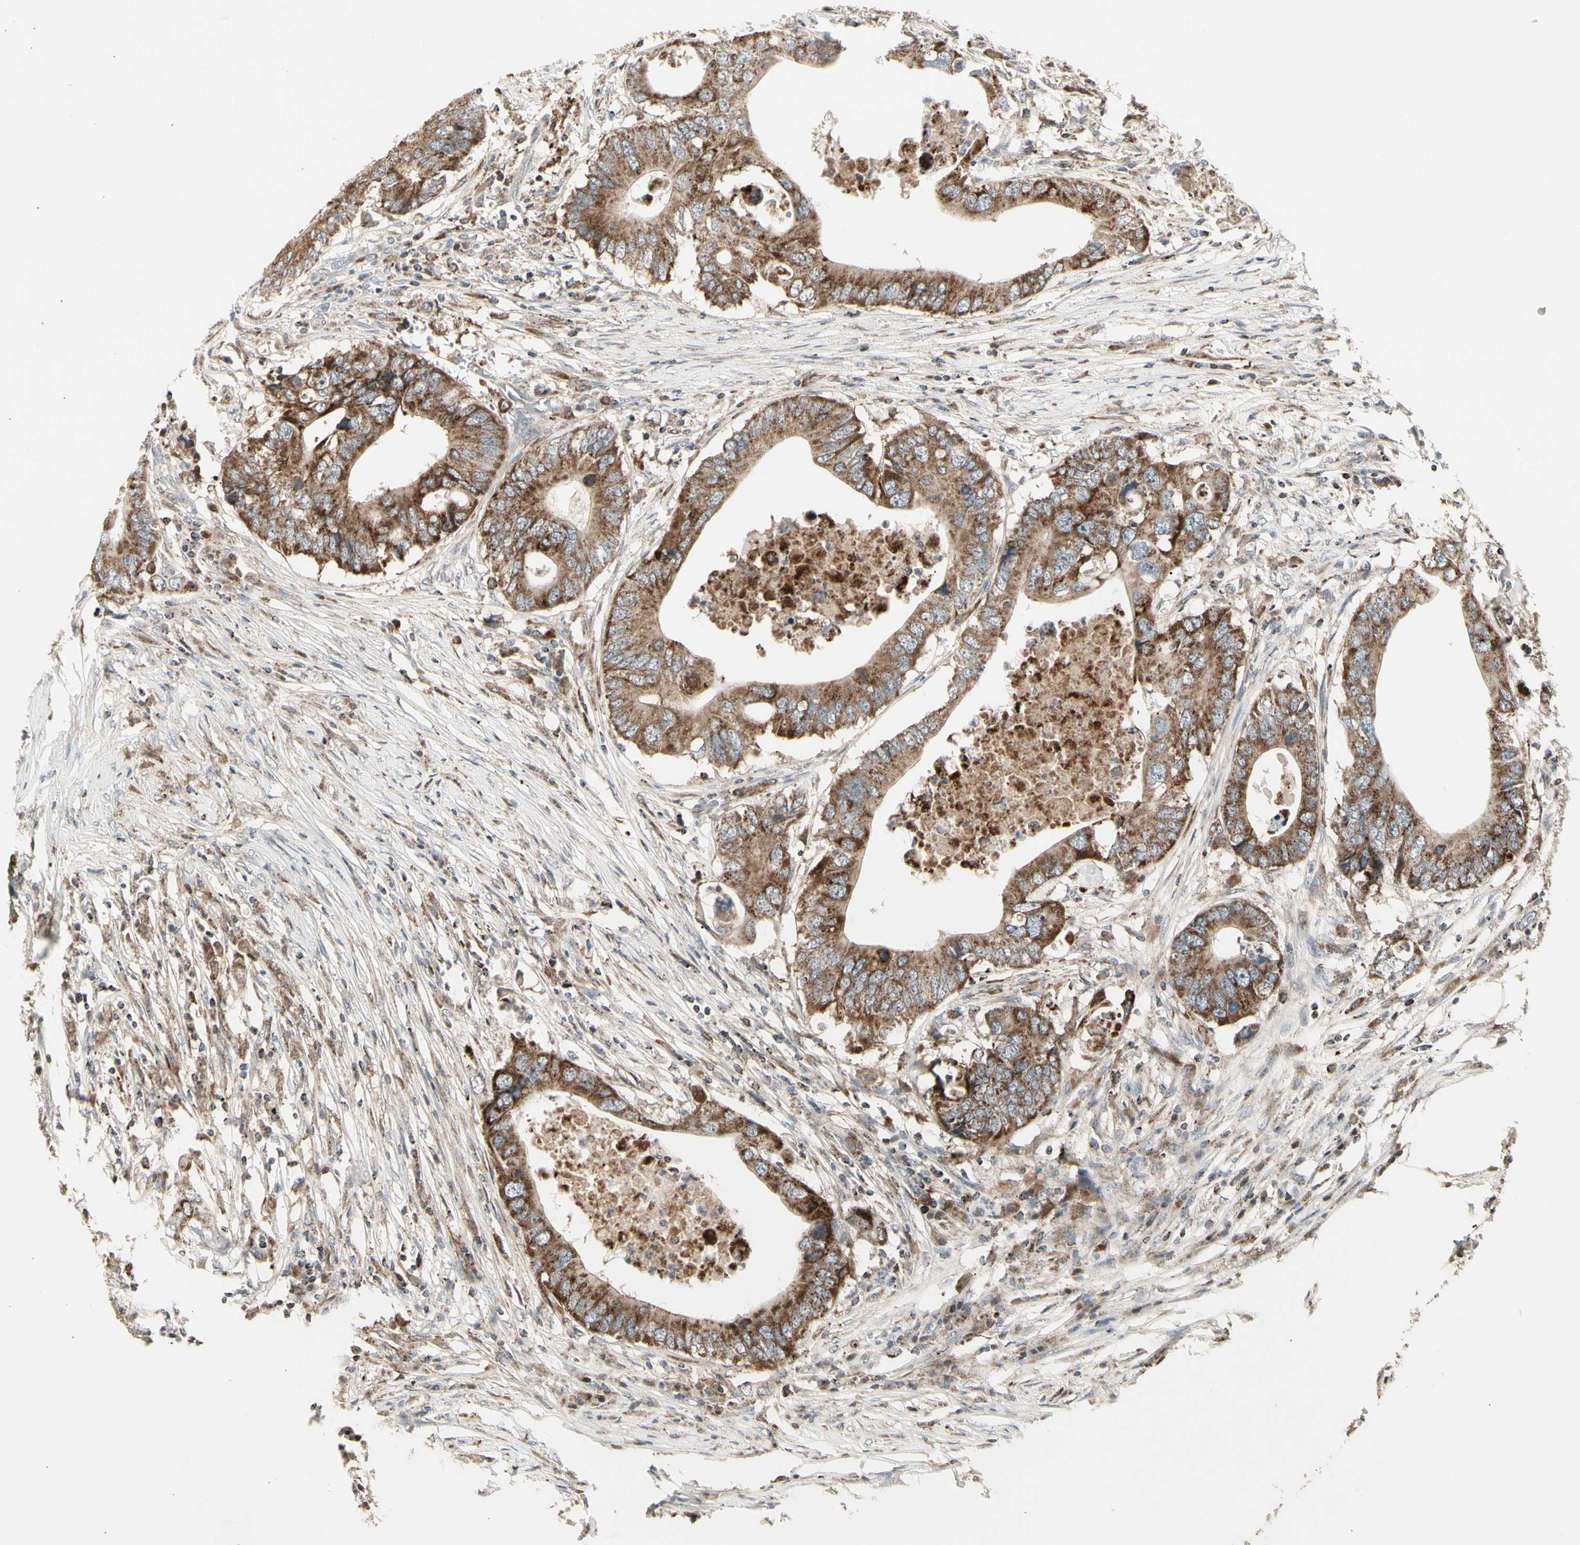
{"staining": {"intensity": "moderate", "quantity": ">75%", "location": "cytoplasmic/membranous"}, "tissue": "colorectal cancer", "cell_type": "Tumor cells", "image_type": "cancer", "snomed": [{"axis": "morphology", "description": "Adenocarcinoma, NOS"}, {"axis": "topography", "description": "Colon"}], "caption": "The immunohistochemical stain labels moderate cytoplasmic/membranous staining in tumor cells of colorectal cancer (adenocarcinoma) tissue.", "gene": "TMEM176A", "patient": {"sex": "male", "age": 71}}